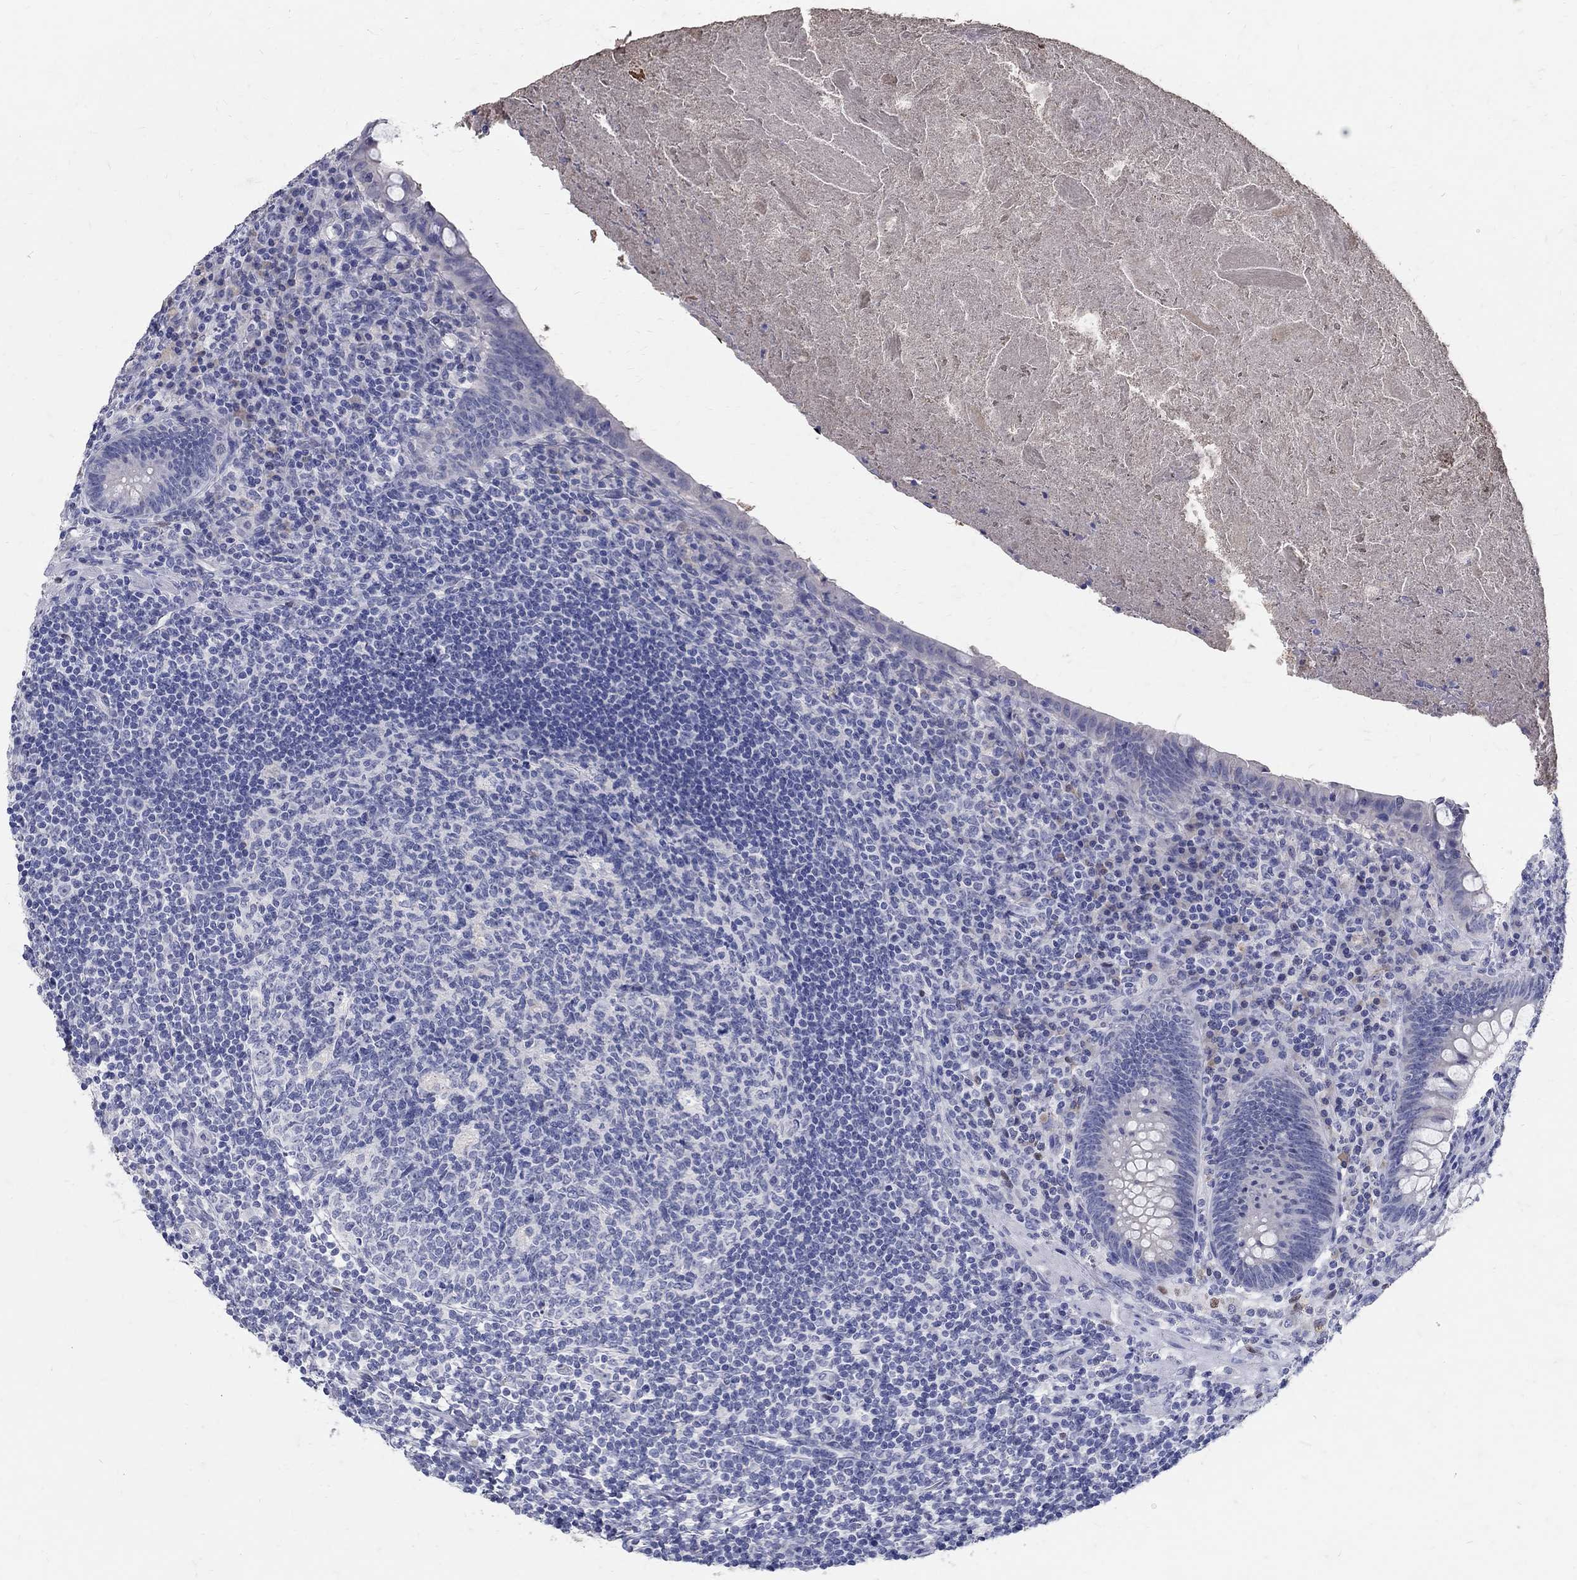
{"staining": {"intensity": "negative", "quantity": "none", "location": "none"}, "tissue": "appendix", "cell_type": "Glandular cells", "image_type": "normal", "snomed": [{"axis": "morphology", "description": "Normal tissue, NOS"}, {"axis": "topography", "description": "Appendix"}], "caption": "This is a histopathology image of immunohistochemistry (IHC) staining of normal appendix, which shows no positivity in glandular cells.", "gene": "SOX2", "patient": {"sex": "male", "age": 47}}